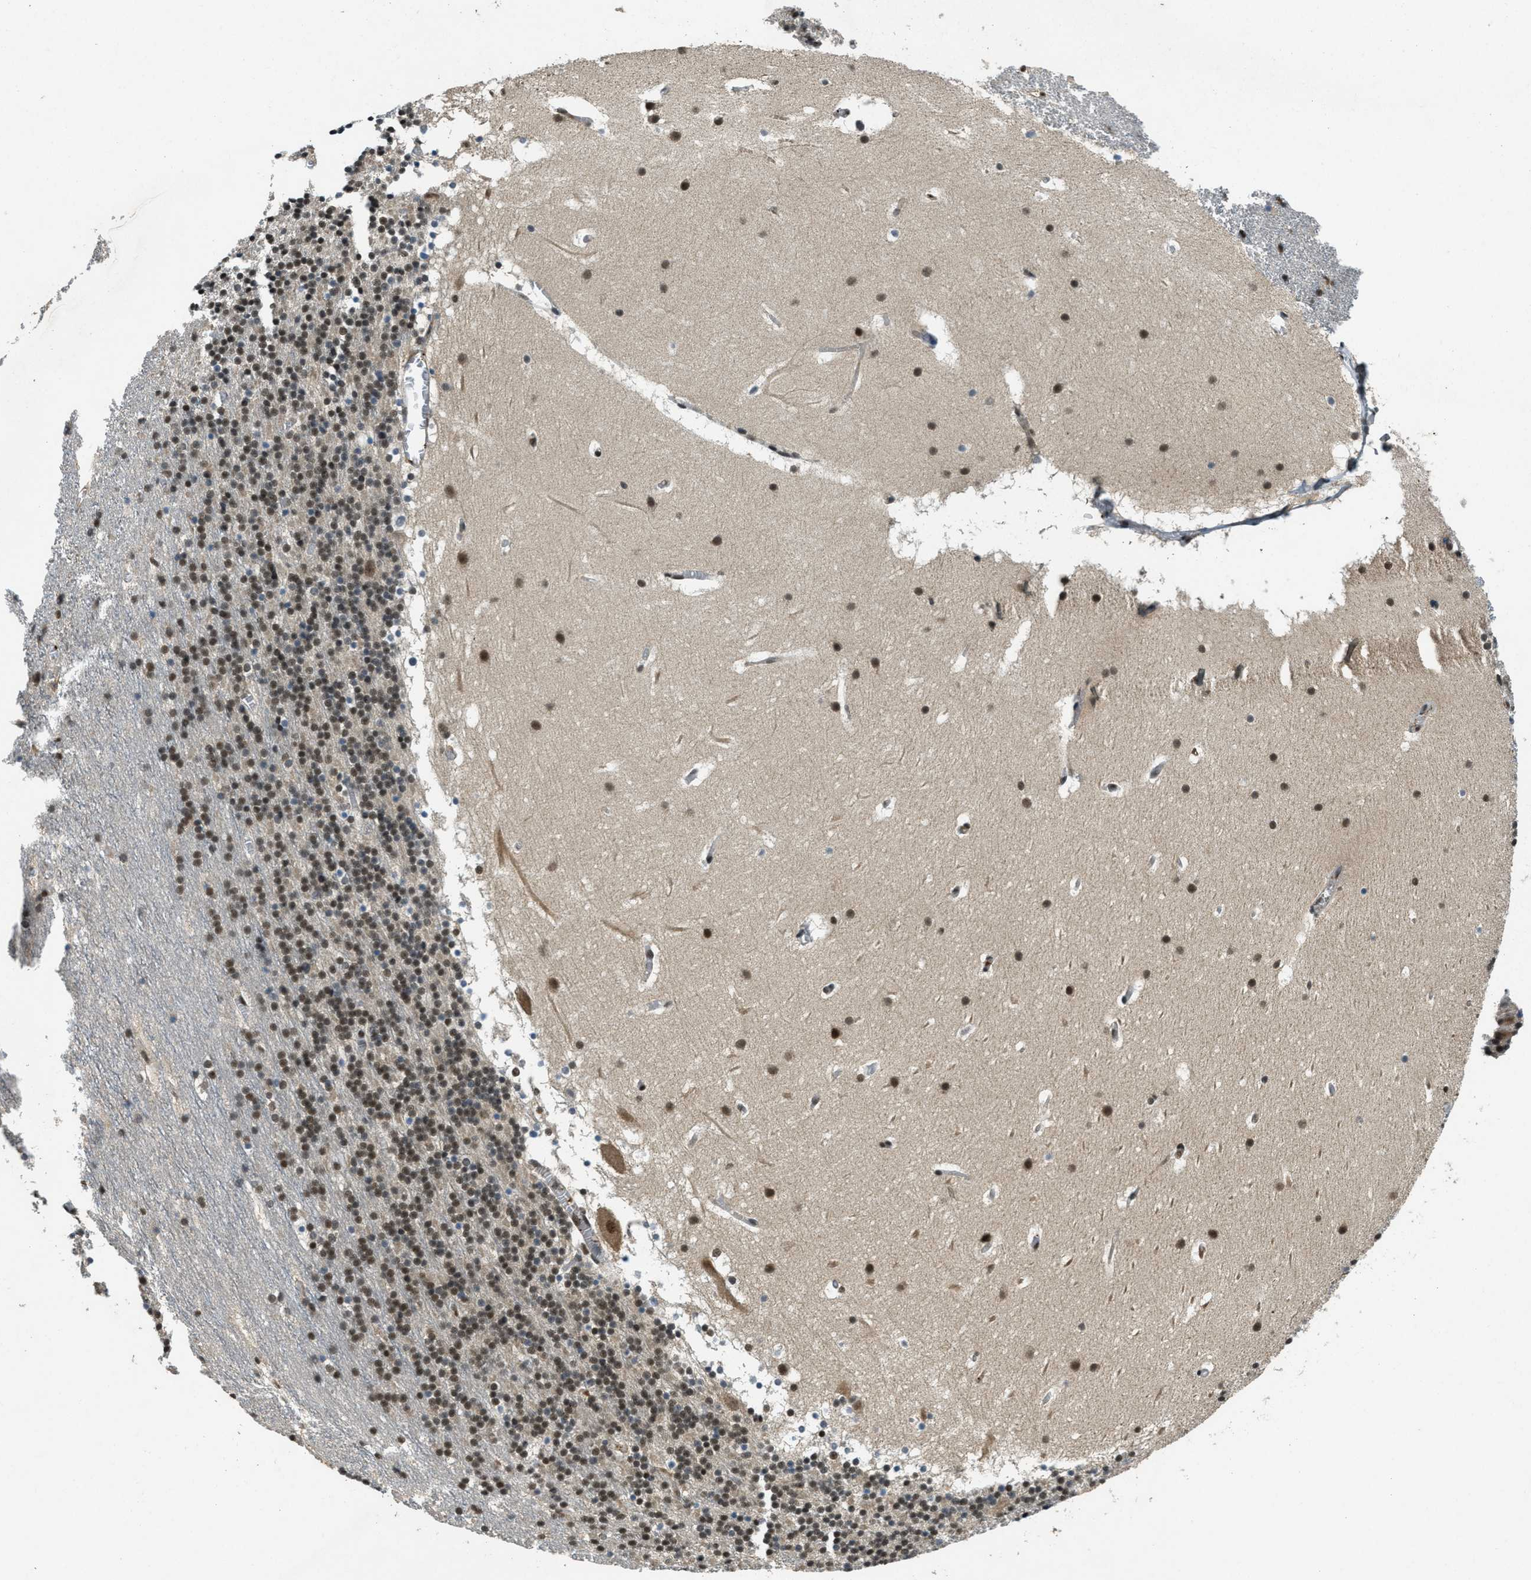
{"staining": {"intensity": "moderate", "quantity": "25%-75%", "location": "nuclear"}, "tissue": "cerebellum", "cell_type": "Cells in granular layer", "image_type": "normal", "snomed": [{"axis": "morphology", "description": "Normal tissue, NOS"}, {"axis": "topography", "description": "Cerebellum"}], "caption": "Cerebellum stained with immunohistochemistry demonstrates moderate nuclear expression in about 25%-75% of cells in granular layer. Nuclei are stained in blue.", "gene": "ZNF148", "patient": {"sex": "male", "age": 45}}